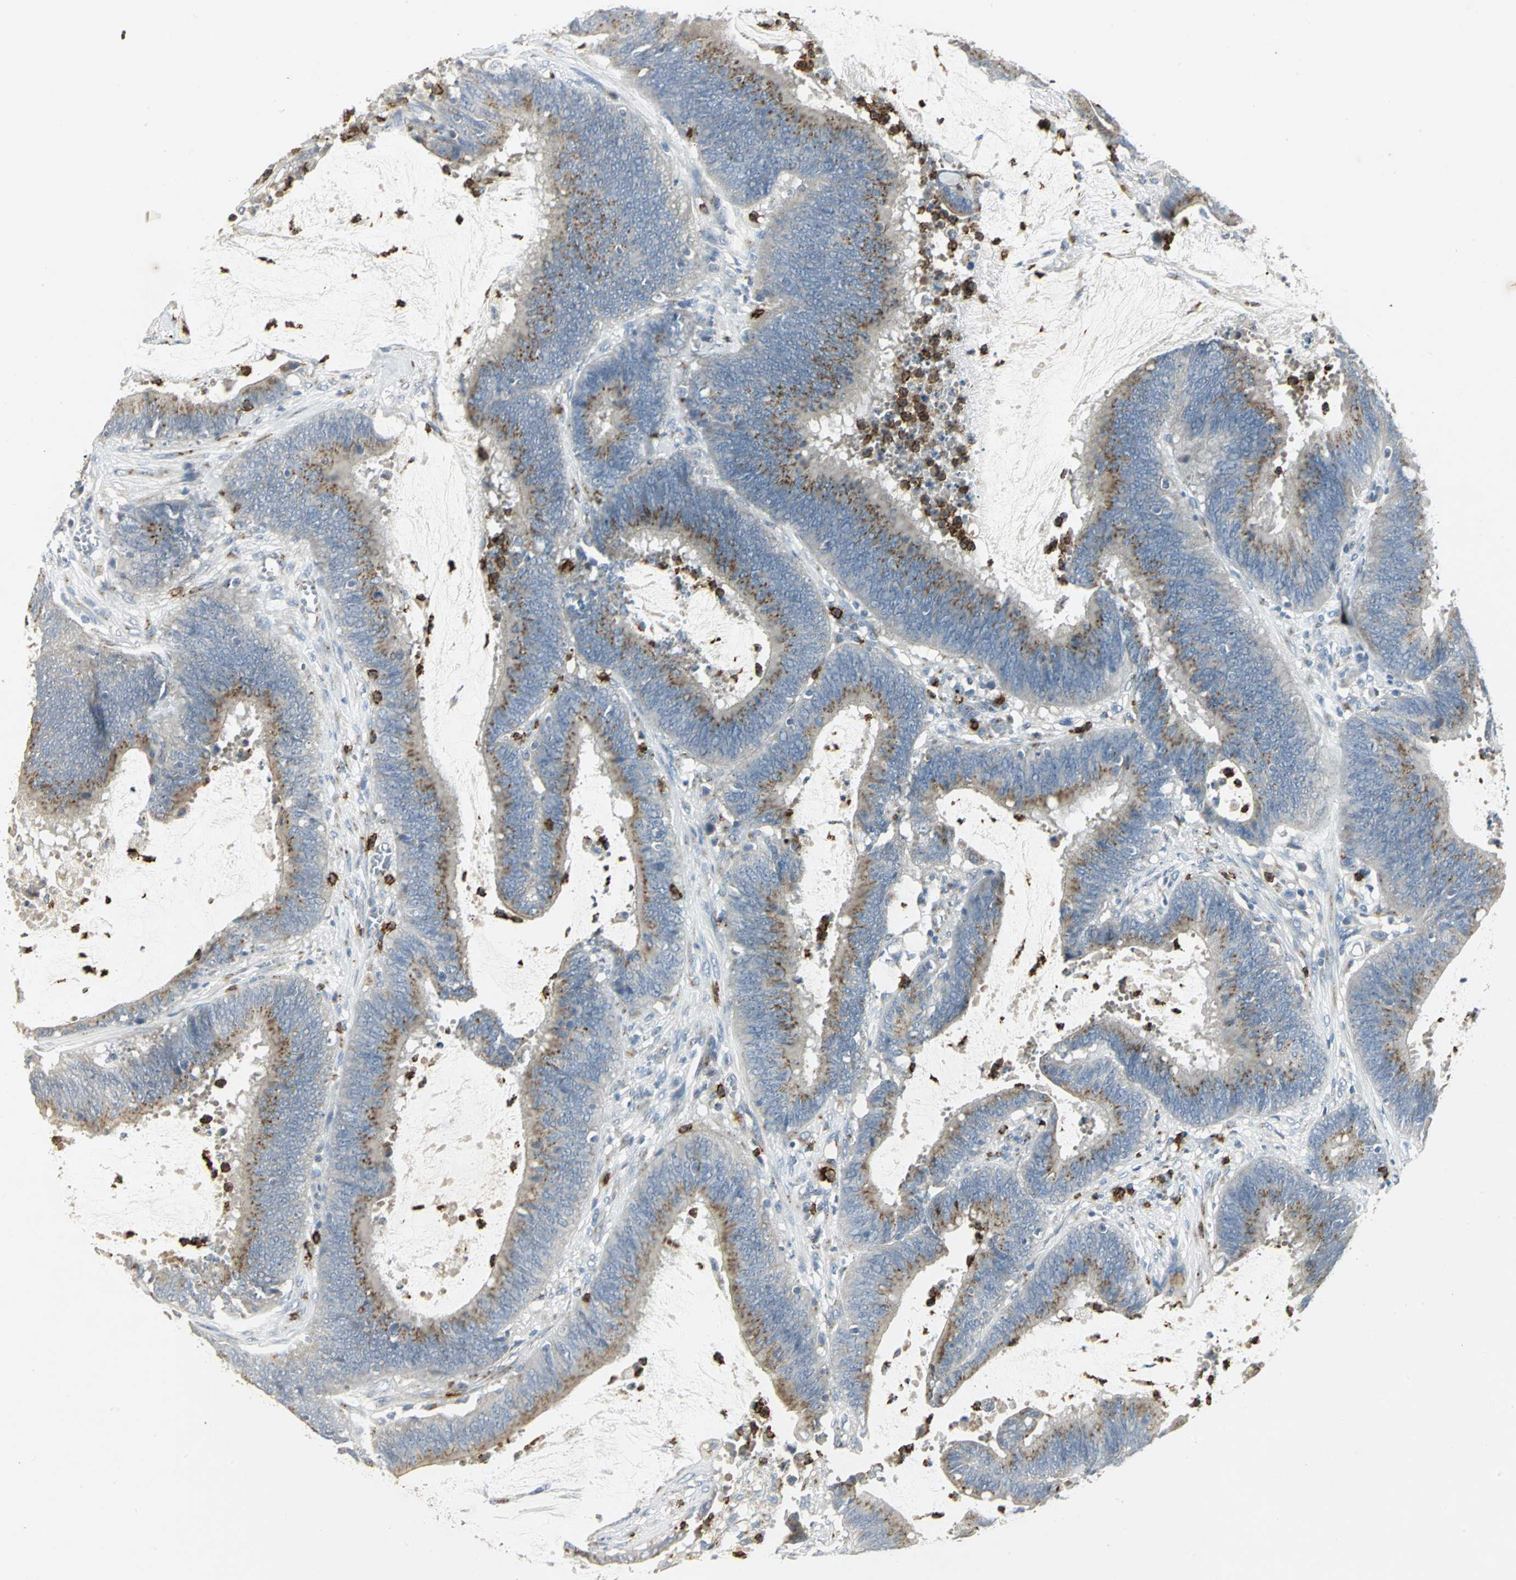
{"staining": {"intensity": "moderate", "quantity": ">75%", "location": "cytoplasmic/membranous"}, "tissue": "colorectal cancer", "cell_type": "Tumor cells", "image_type": "cancer", "snomed": [{"axis": "morphology", "description": "Adenocarcinoma, NOS"}, {"axis": "topography", "description": "Rectum"}], "caption": "Immunohistochemistry of colorectal cancer reveals medium levels of moderate cytoplasmic/membranous staining in about >75% of tumor cells. Immunohistochemistry (ihc) stains the protein in brown and the nuclei are stained blue.", "gene": "TM9SF2", "patient": {"sex": "female", "age": 66}}